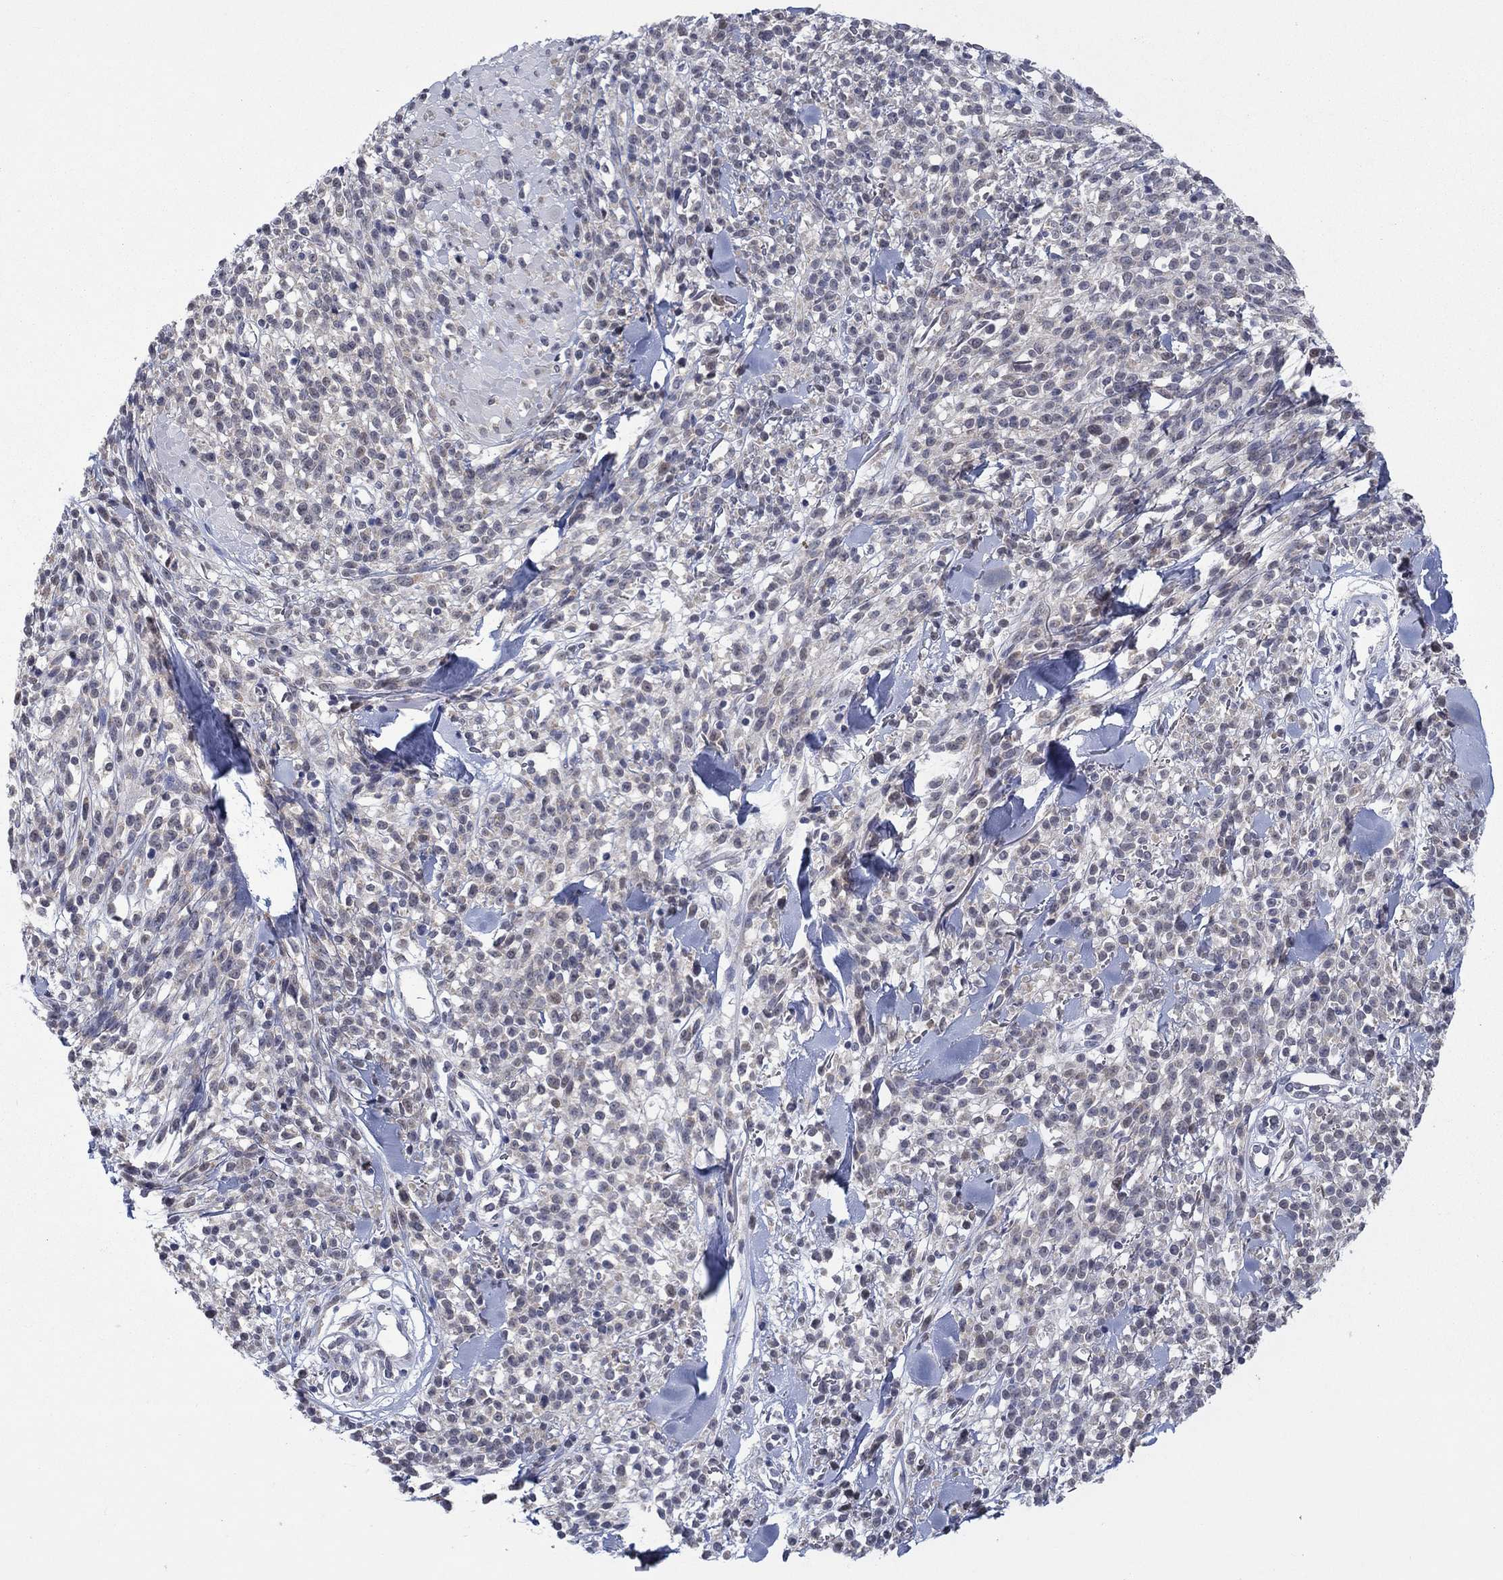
{"staining": {"intensity": "negative", "quantity": "none", "location": "none"}, "tissue": "melanoma", "cell_type": "Tumor cells", "image_type": "cancer", "snomed": [{"axis": "morphology", "description": "Malignant melanoma, NOS"}, {"axis": "topography", "description": "Skin"}, {"axis": "topography", "description": "Skin of trunk"}], "caption": "DAB (3,3'-diaminobenzidine) immunohistochemical staining of human melanoma demonstrates no significant staining in tumor cells.", "gene": "SDC1", "patient": {"sex": "male", "age": 74}}